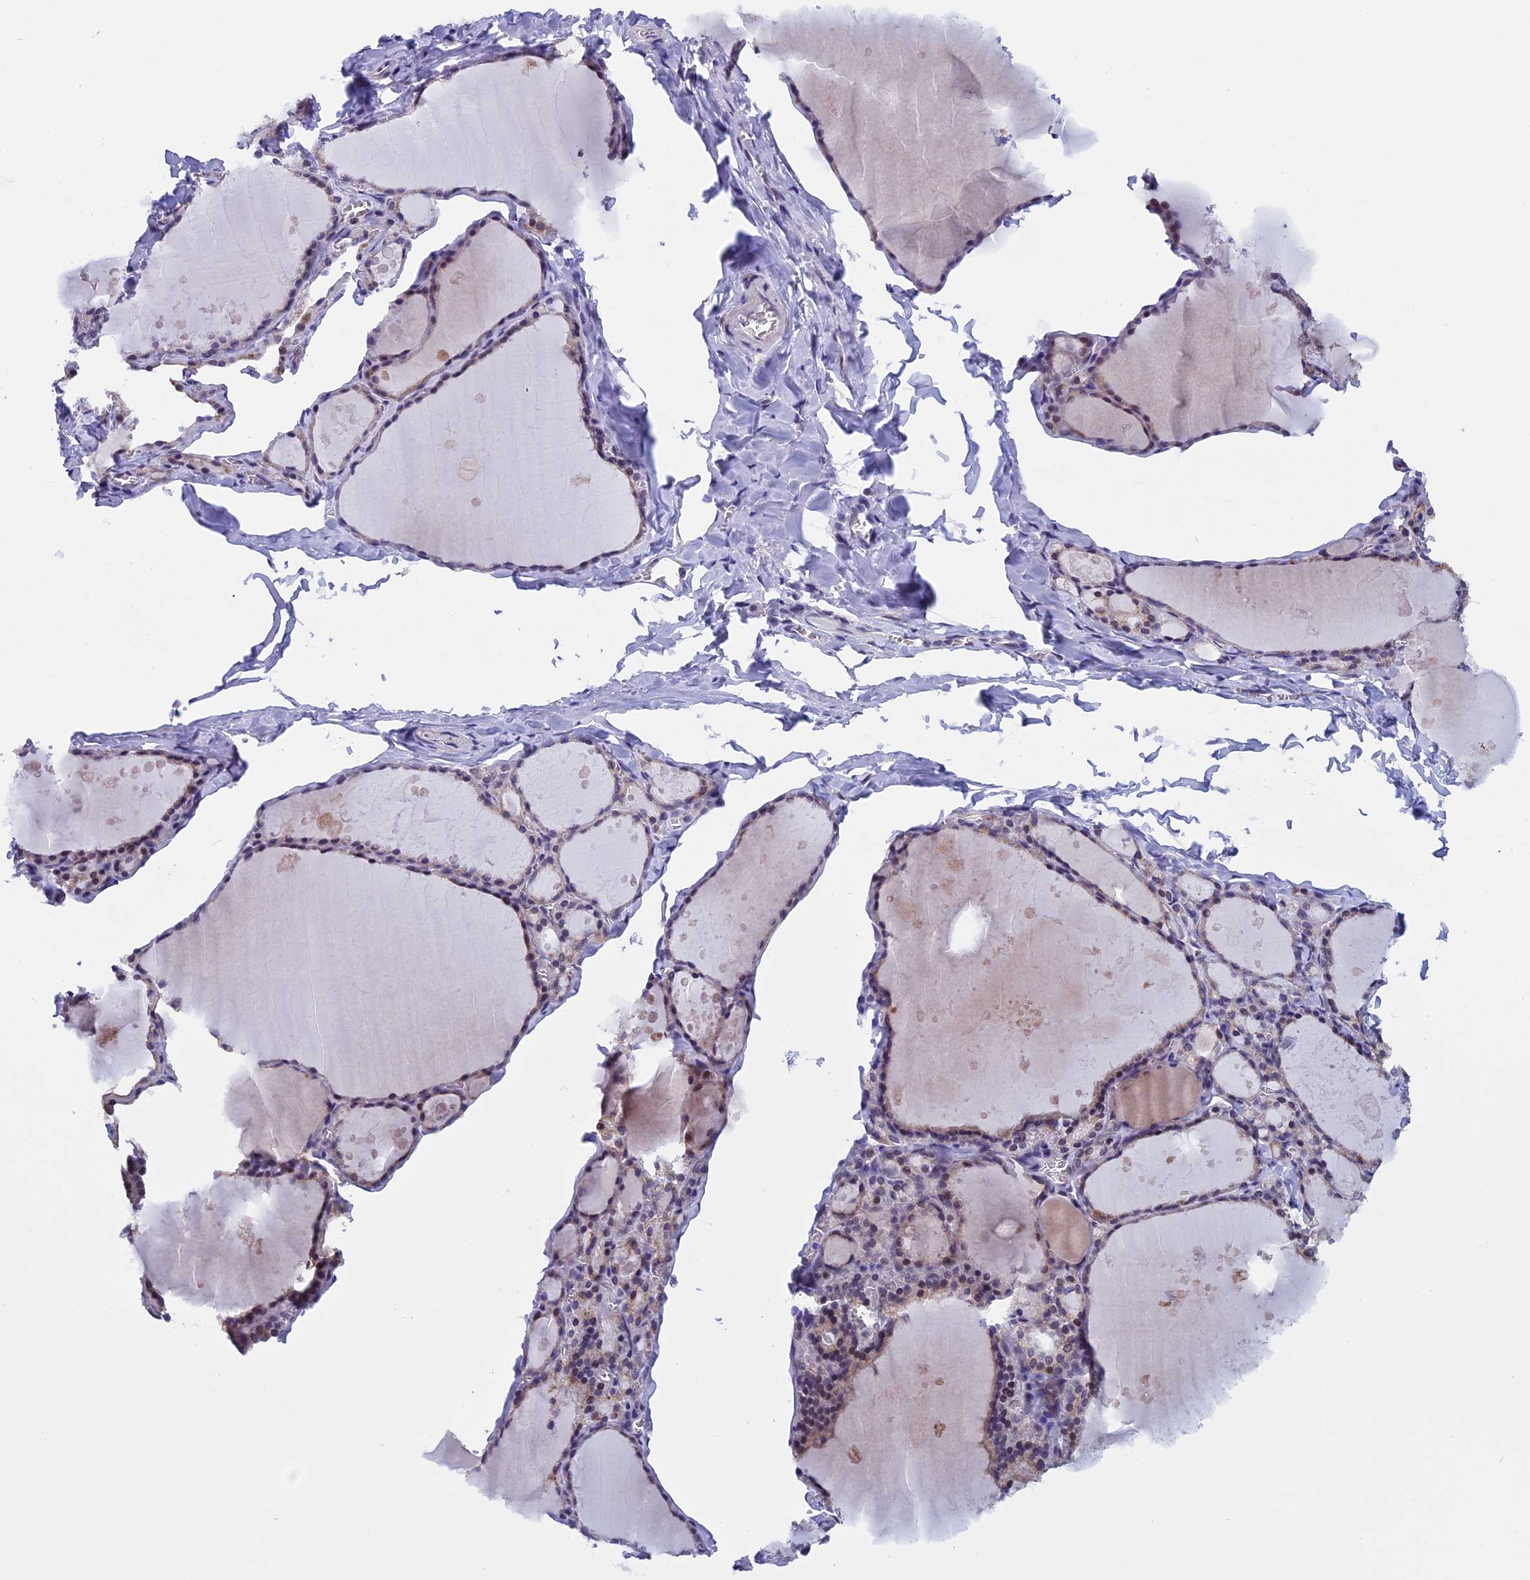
{"staining": {"intensity": "weak", "quantity": "25%-75%", "location": "cytoplasmic/membranous,nuclear"}, "tissue": "thyroid gland", "cell_type": "Glandular cells", "image_type": "normal", "snomed": [{"axis": "morphology", "description": "Normal tissue, NOS"}, {"axis": "topography", "description": "Thyroid gland"}], "caption": "Immunohistochemistry (IHC) photomicrograph of normal thyroid gland: thyroid gland stained using IHC shows low levels of weak protein expression localized specifically in the cytoplasmic/membranous,nuclear of glandular cells, appearing as a cytoplasmic/membranous,nuclear brown color.", "gene": "ZNF317", "patient": {"sex": "male", "age": 56}}